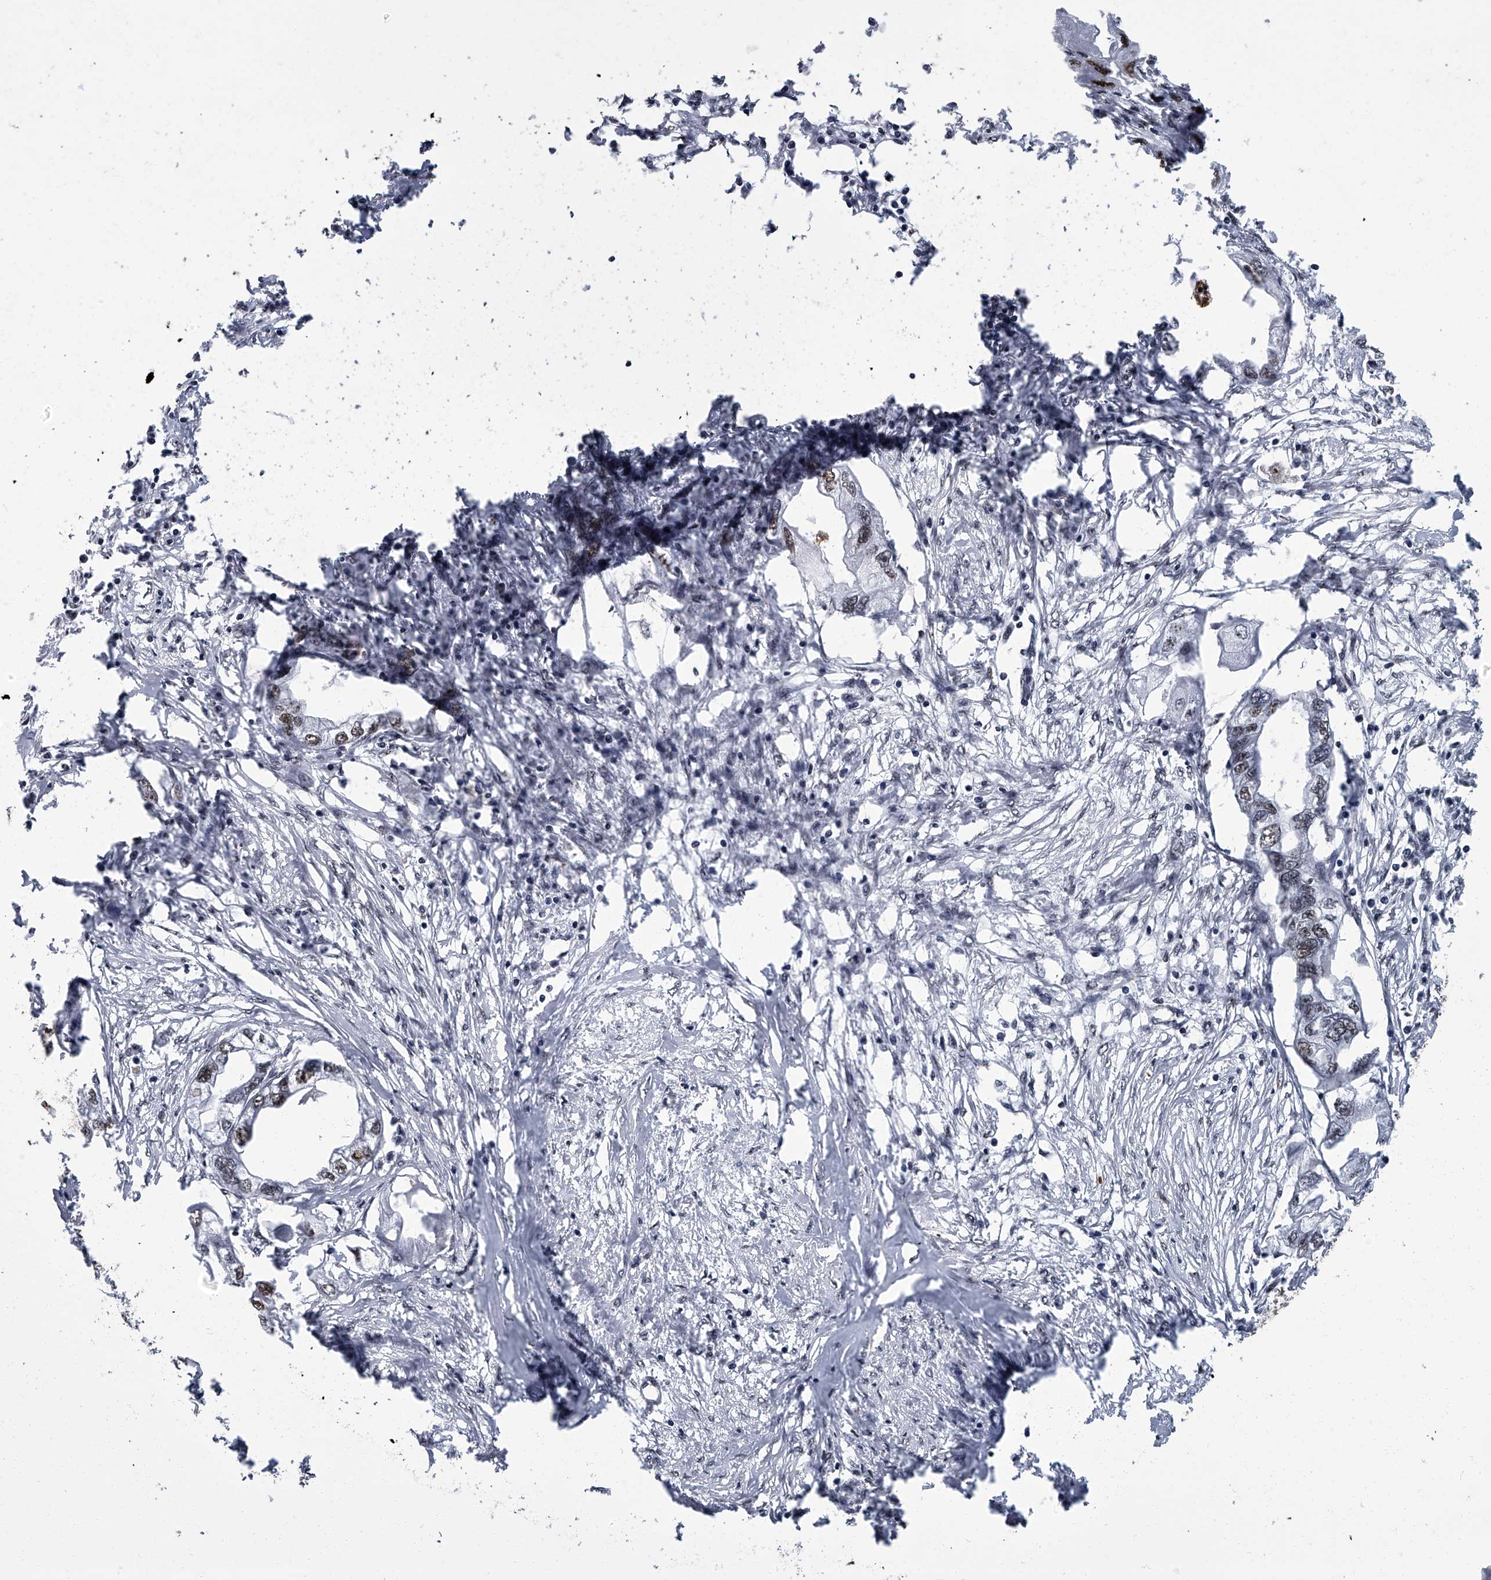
{"staining": {"intensity": "weak", "quantity": "<25%", "location": "nuclear"}, "tissue": "endometrial cancer", "cell_type": "Tumor cells", "image_type": "cancer", "snomed": [{"axis": "morphology", "description": "Adenocarcinoma, NOS"}, {"axis": "morphology", "description": "Adenocarcinoma, metastatic, NOS"}, {"axis": "topography", "description": "Adipose tissue"}, {"axis": "topography", "description": "Endometrium"}], "caption": "Histopathology image shows no significant protein expression in tumor cells of endometrial adenocarcinoma. (DAB immunohistochemistry with hematoxylin counter stain).", "gene": "ZNF518B", "patient": {"sex": "female", "age": 67}}